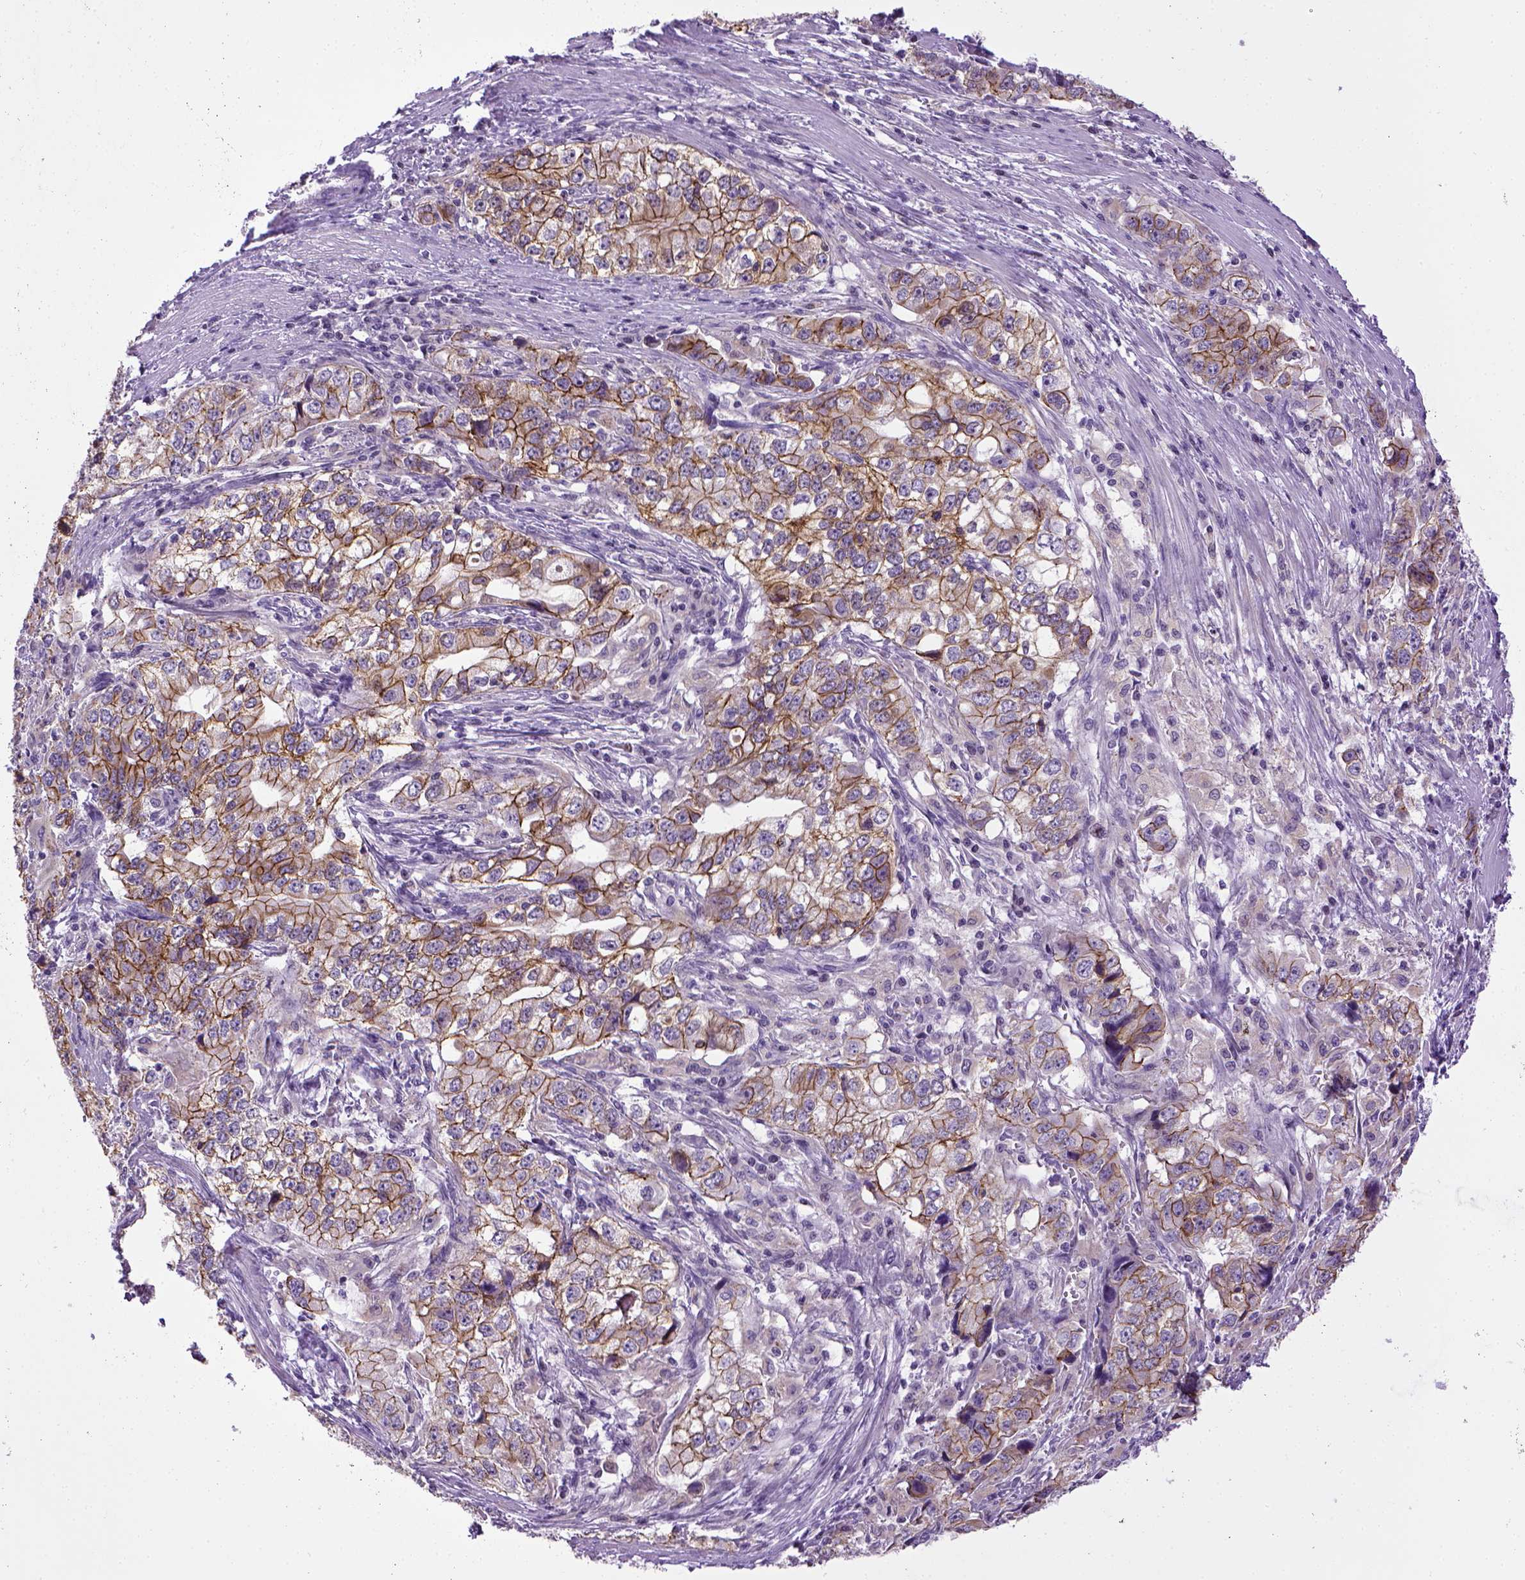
{"staining": {"intensity": "strong", "quantity": ">75%", "location": "cytoplasmic/membranous"}, "tissue": "stomach cancer", "cell_type": "Tumor cells", "image_type": "cancer", "snomed": [{"axis": "morphology", "description": "Adenocarcinoma, NOS"}, {"axis": "topography", "description": "Stomach, lower"}], "caption": "This photomicrograph displays immunohistochemistry (IHC) staining of adenocarcinoma (stomach), with high strong cytoplasmic/membranous positivity in about >75% of tumor cells.", "gene": "CDH1", "patient": {"sex": "female", "age": 72}}